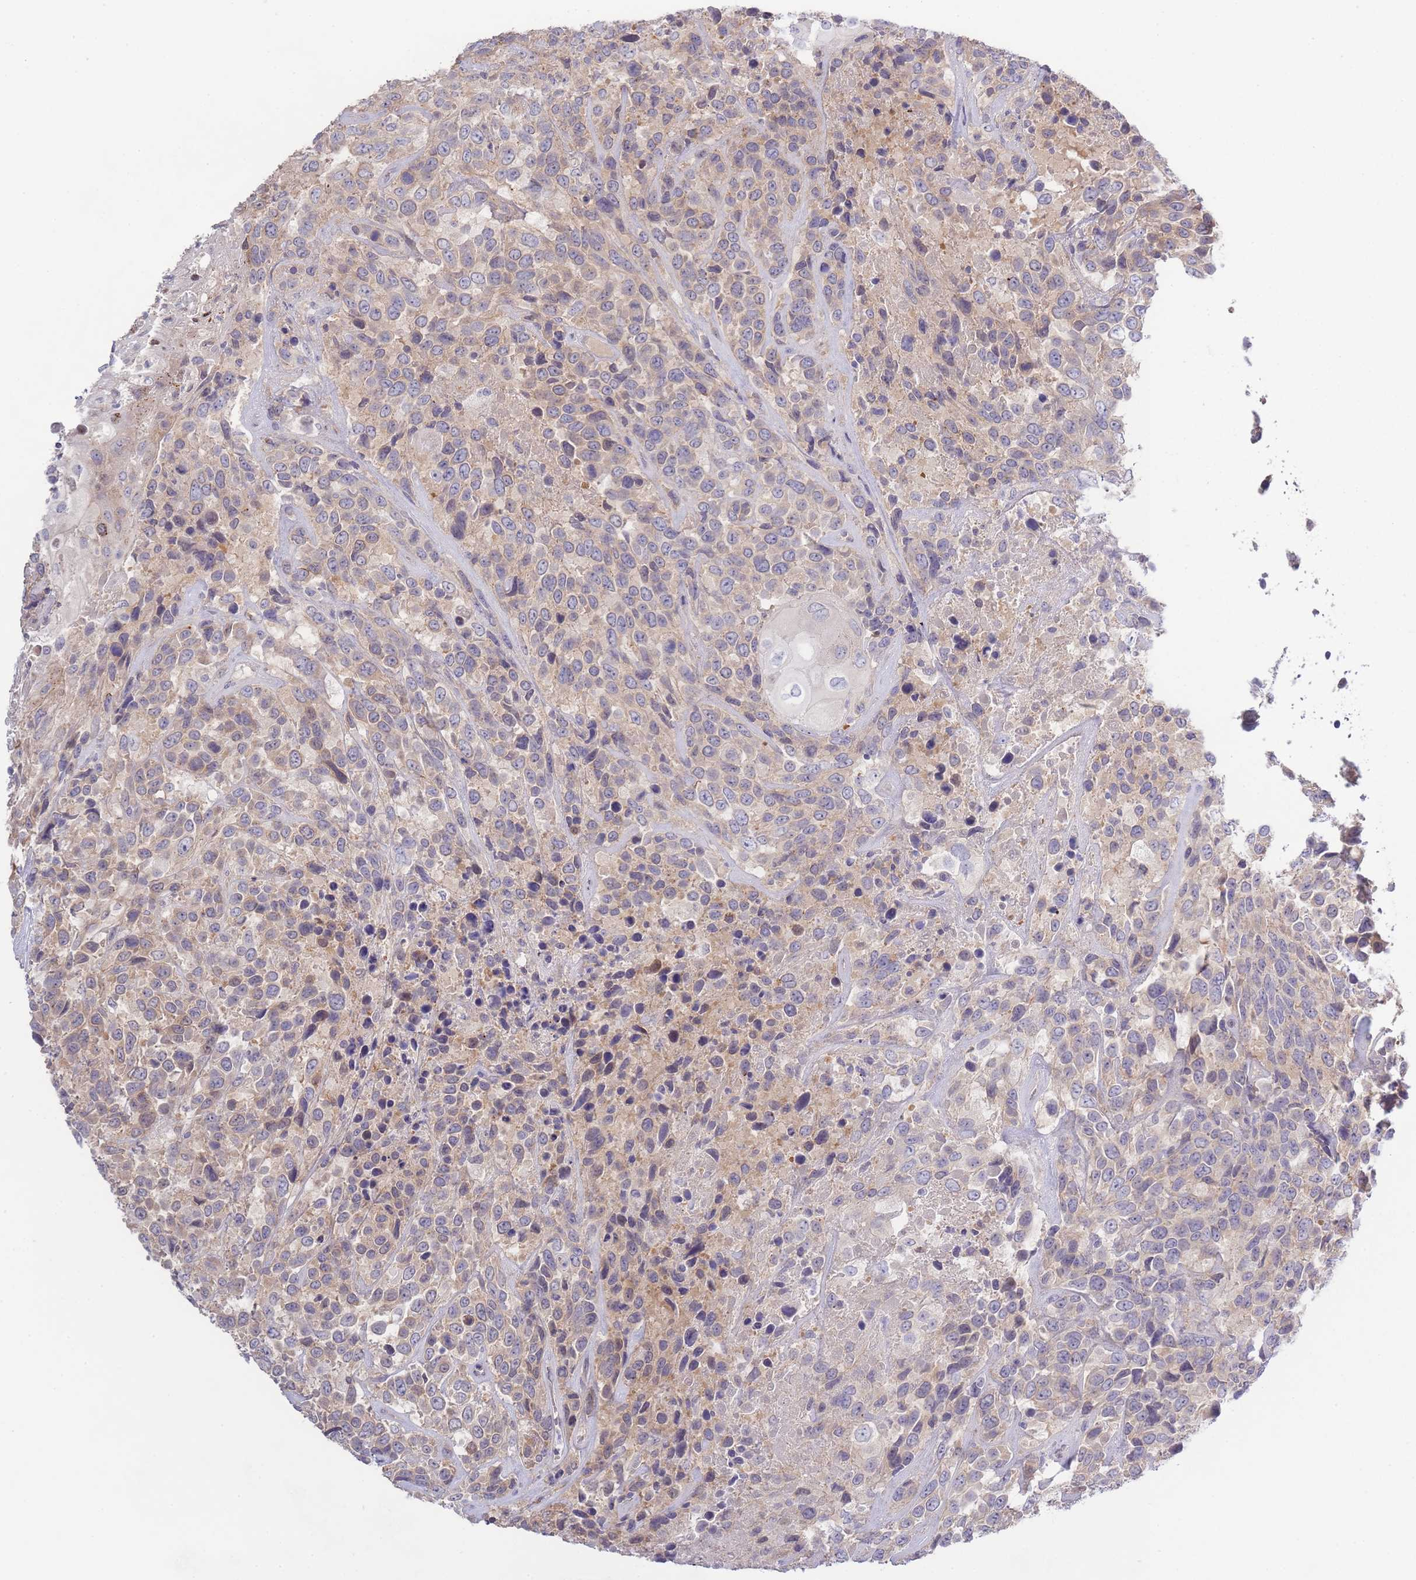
{"staining": {"intensity": "weak", "quantity": "25%-75%", "location": "cytoplasmic/membranous"}, "tissue": "urothelial cancer", "cell_type": "Tumor cells", "image_type": "cancer", "snomed": [{"axis": "morphology", "description": "Urothelial carcinoma, High grade"}, {"axis": "topography", "description": "Urinary bladder"}], "caption": "Urothelial carcinoma (high-grade) stained for a protein (brown) reveals weak cytoplasmic/membranous positive positivity in about 25%-75% of tumor cells.", "gene": "SPHKAP", "patient": {"sex": "female", "age": 70}}